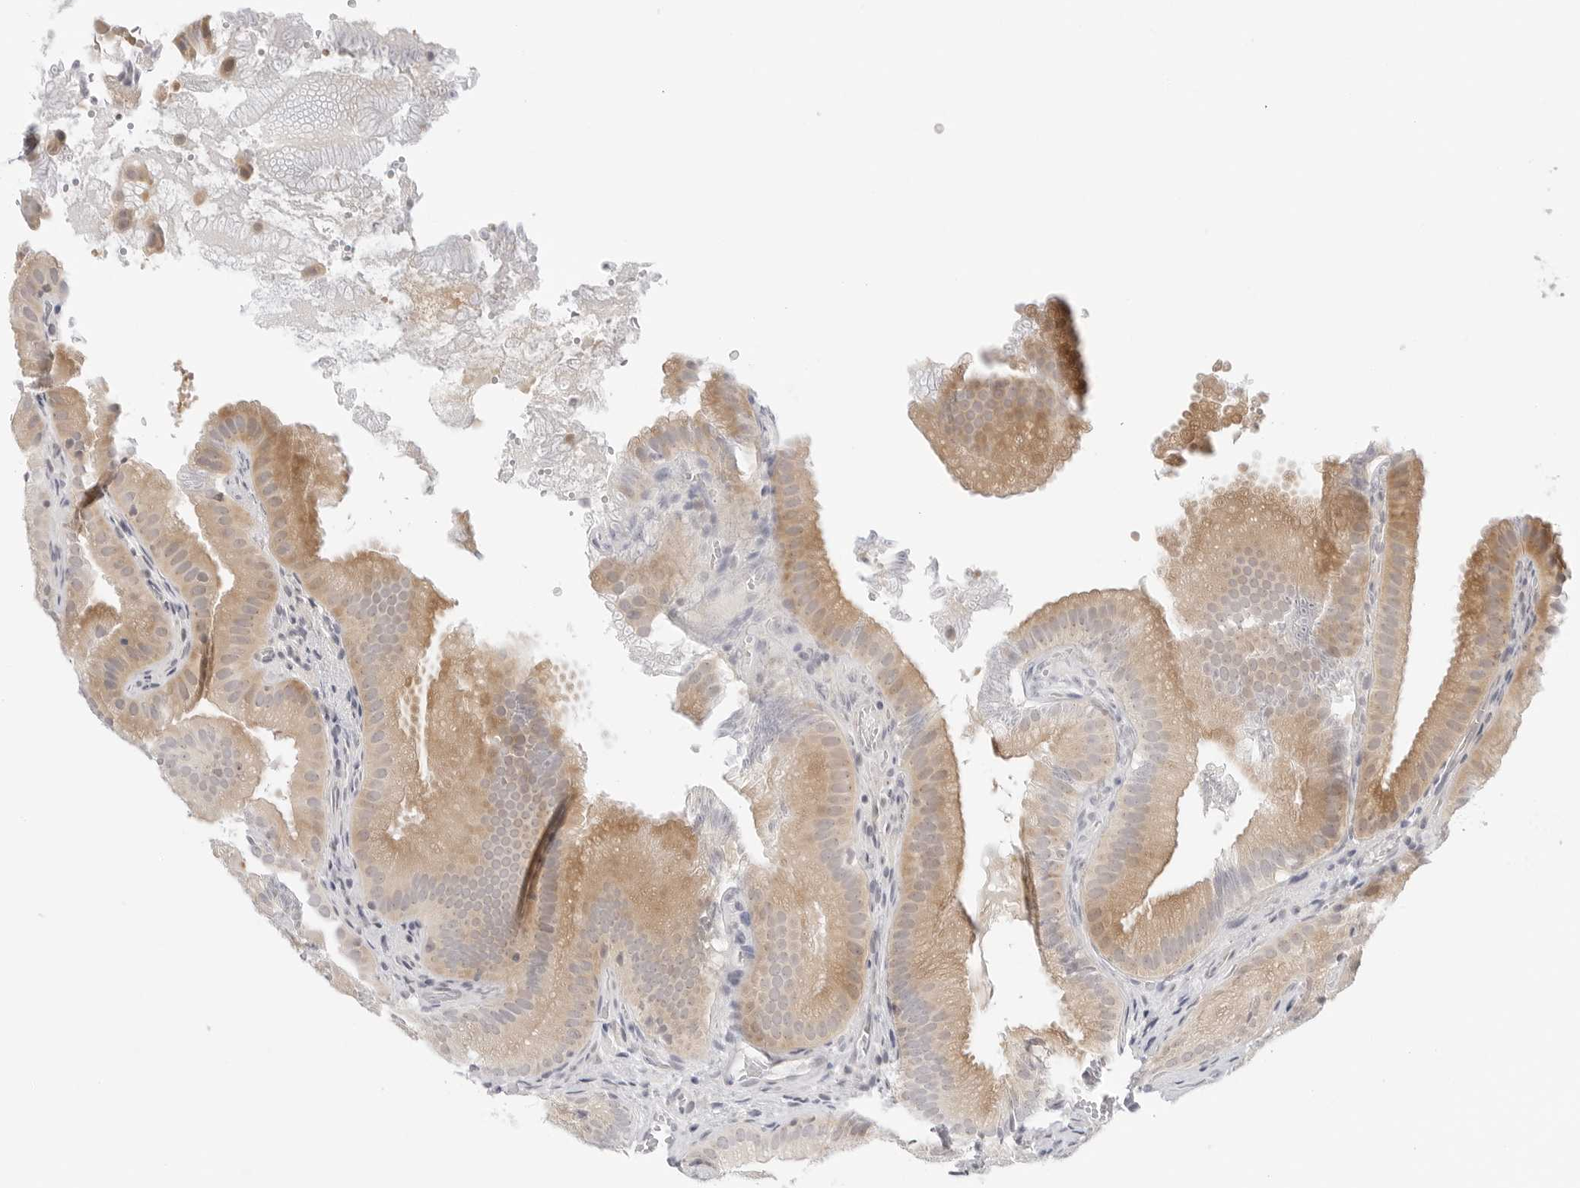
{"staining": {"intensity": "moderate", "quantity": ">75%", "location": "cytoplasmic/membranous"}, "tissue": "gallbladder", "cell_type": "Glandular cells", "image_type": "normal", "snomed": [{"axis": "morphology", "description": "Normal tissue, NOS"}, {"axis": "topography", "description": "Gallbladder"}], "caption": "IHC of unremarkable human gallbladder exhibits medium levels of moderate cytoplasmic/membranous expression in about >75% of glandular cells.", "gene": "TCP1", "patient": {"sex": "female", "age": 30}}